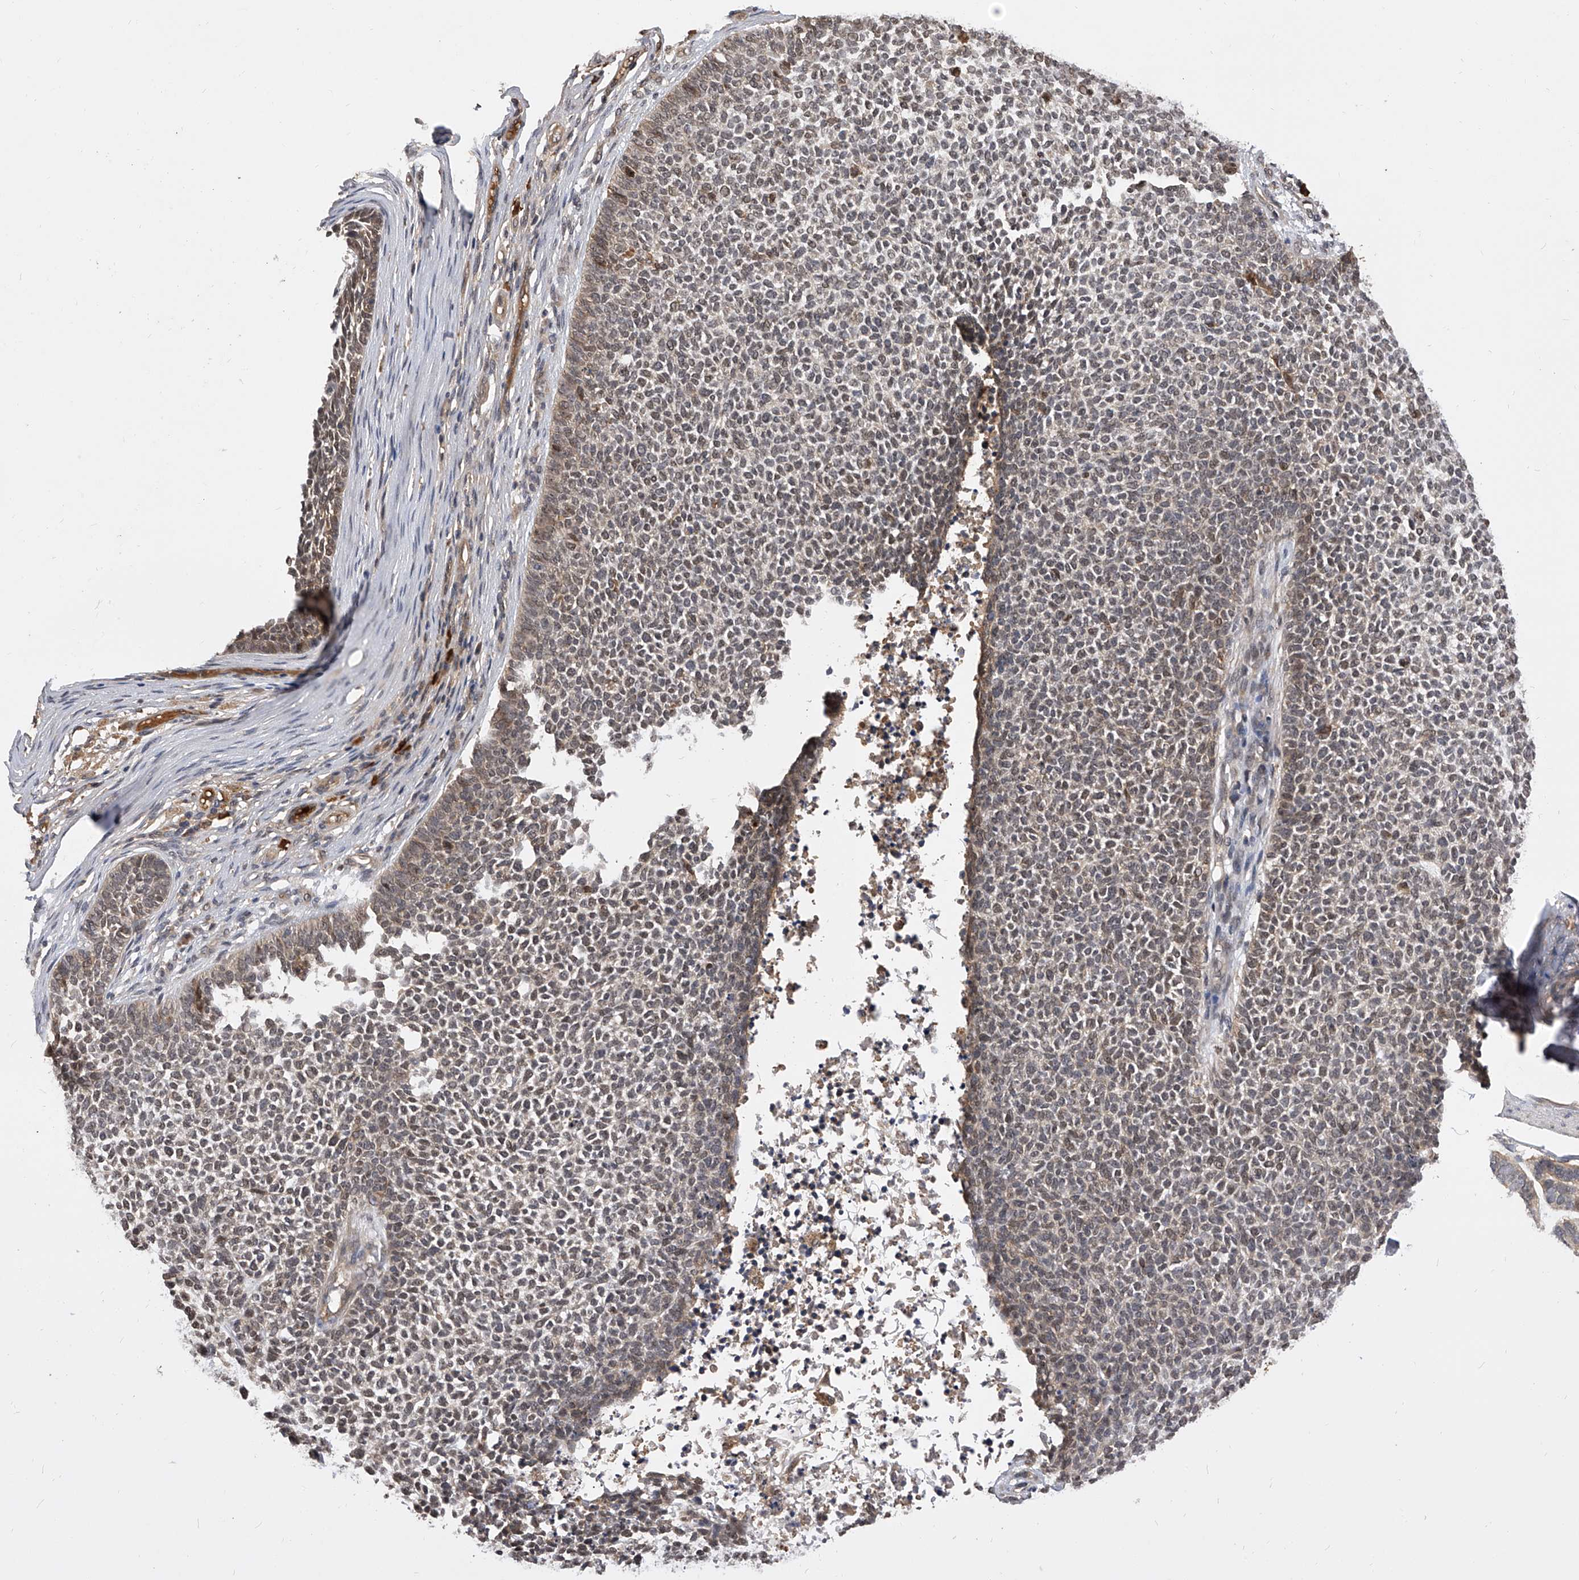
{"staining": {"intensity": "weak", "quantity": "25%-75%", "location": "cytoplasmic/membranous,nuclear"}, "tissue": "skin cancer", "cell_type": "Tumor cells", "image_type": "cancer", "snomed": [{"axis": "morphology", "description": "Basal cell carcinoma"}, {"axis": "topography", "description": "Skin"}], "caption": "Immunohistochemistry of human skin basal cell carcinoma exhibits low levels of weak cytoplasmic/membranous and nuclear expression in about 25%-75% of tumor cells.", "gene": "CFAP410", "patient": {"sex": "female", "age": 84}}